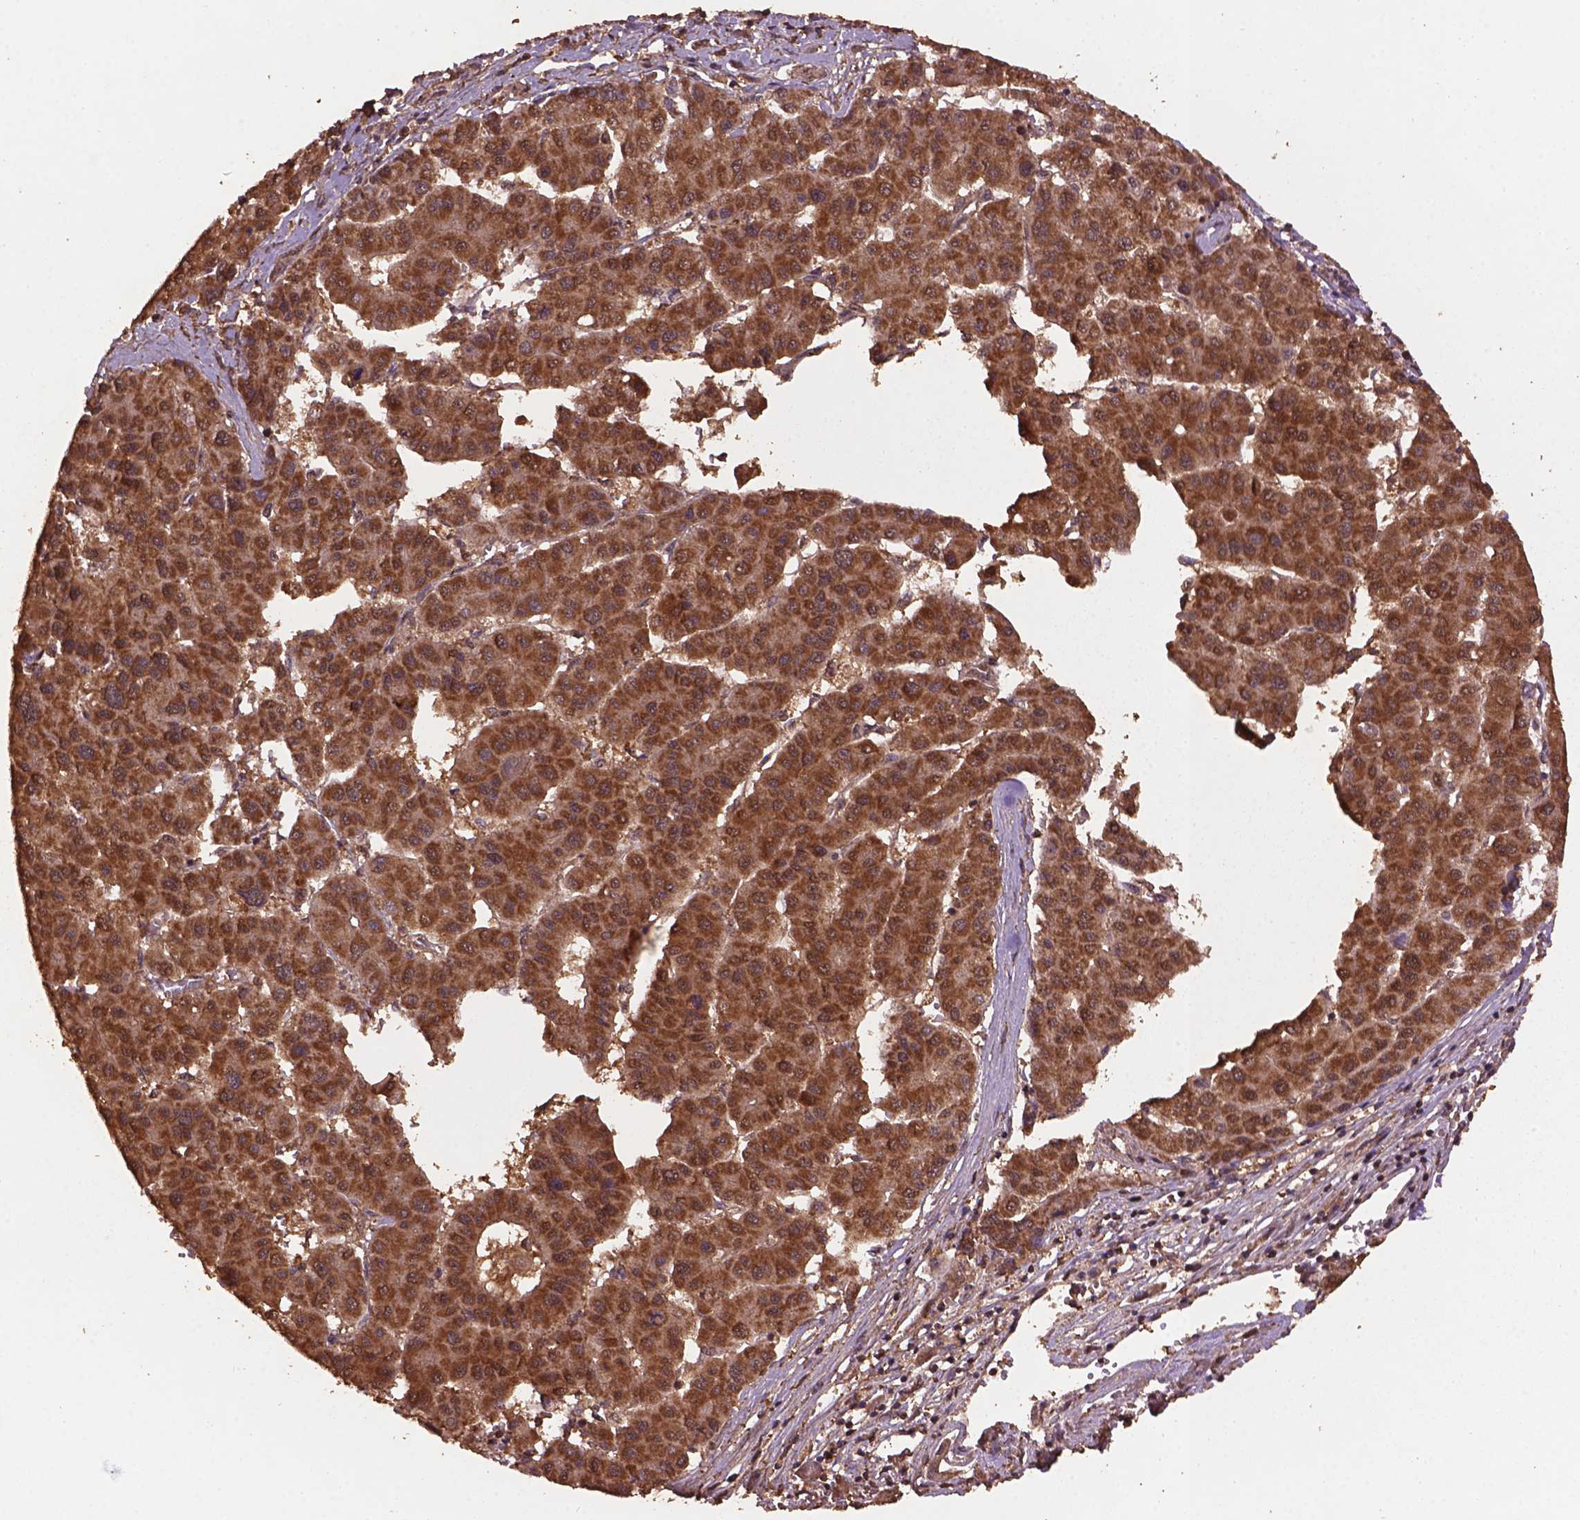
{"staining": {"intensity": "moderate", "quantity": ">75%", "location": "cytoplasmic/membranous"}, "tissue": "liver cancer", "cell_type": "Tumor cells", "image_type": "cancer", "snomed": [{"axis": "morphology", "description": "Carcinoma, Hepatocellular, NOS"}, {"axis": "topography", "description": "Liver"}], "caption": "Immunohistochemical staining of human hepatocellular carcinoma (liver) shows medium levels of moderate cytoplasmic/membranous staining in approximately >75% of tumor cells. The protein of interest is shown in brown color, while the nuclei are stained blue.", "gene": "BABAM1", "patient": {"sex": "male", "age": 73}}